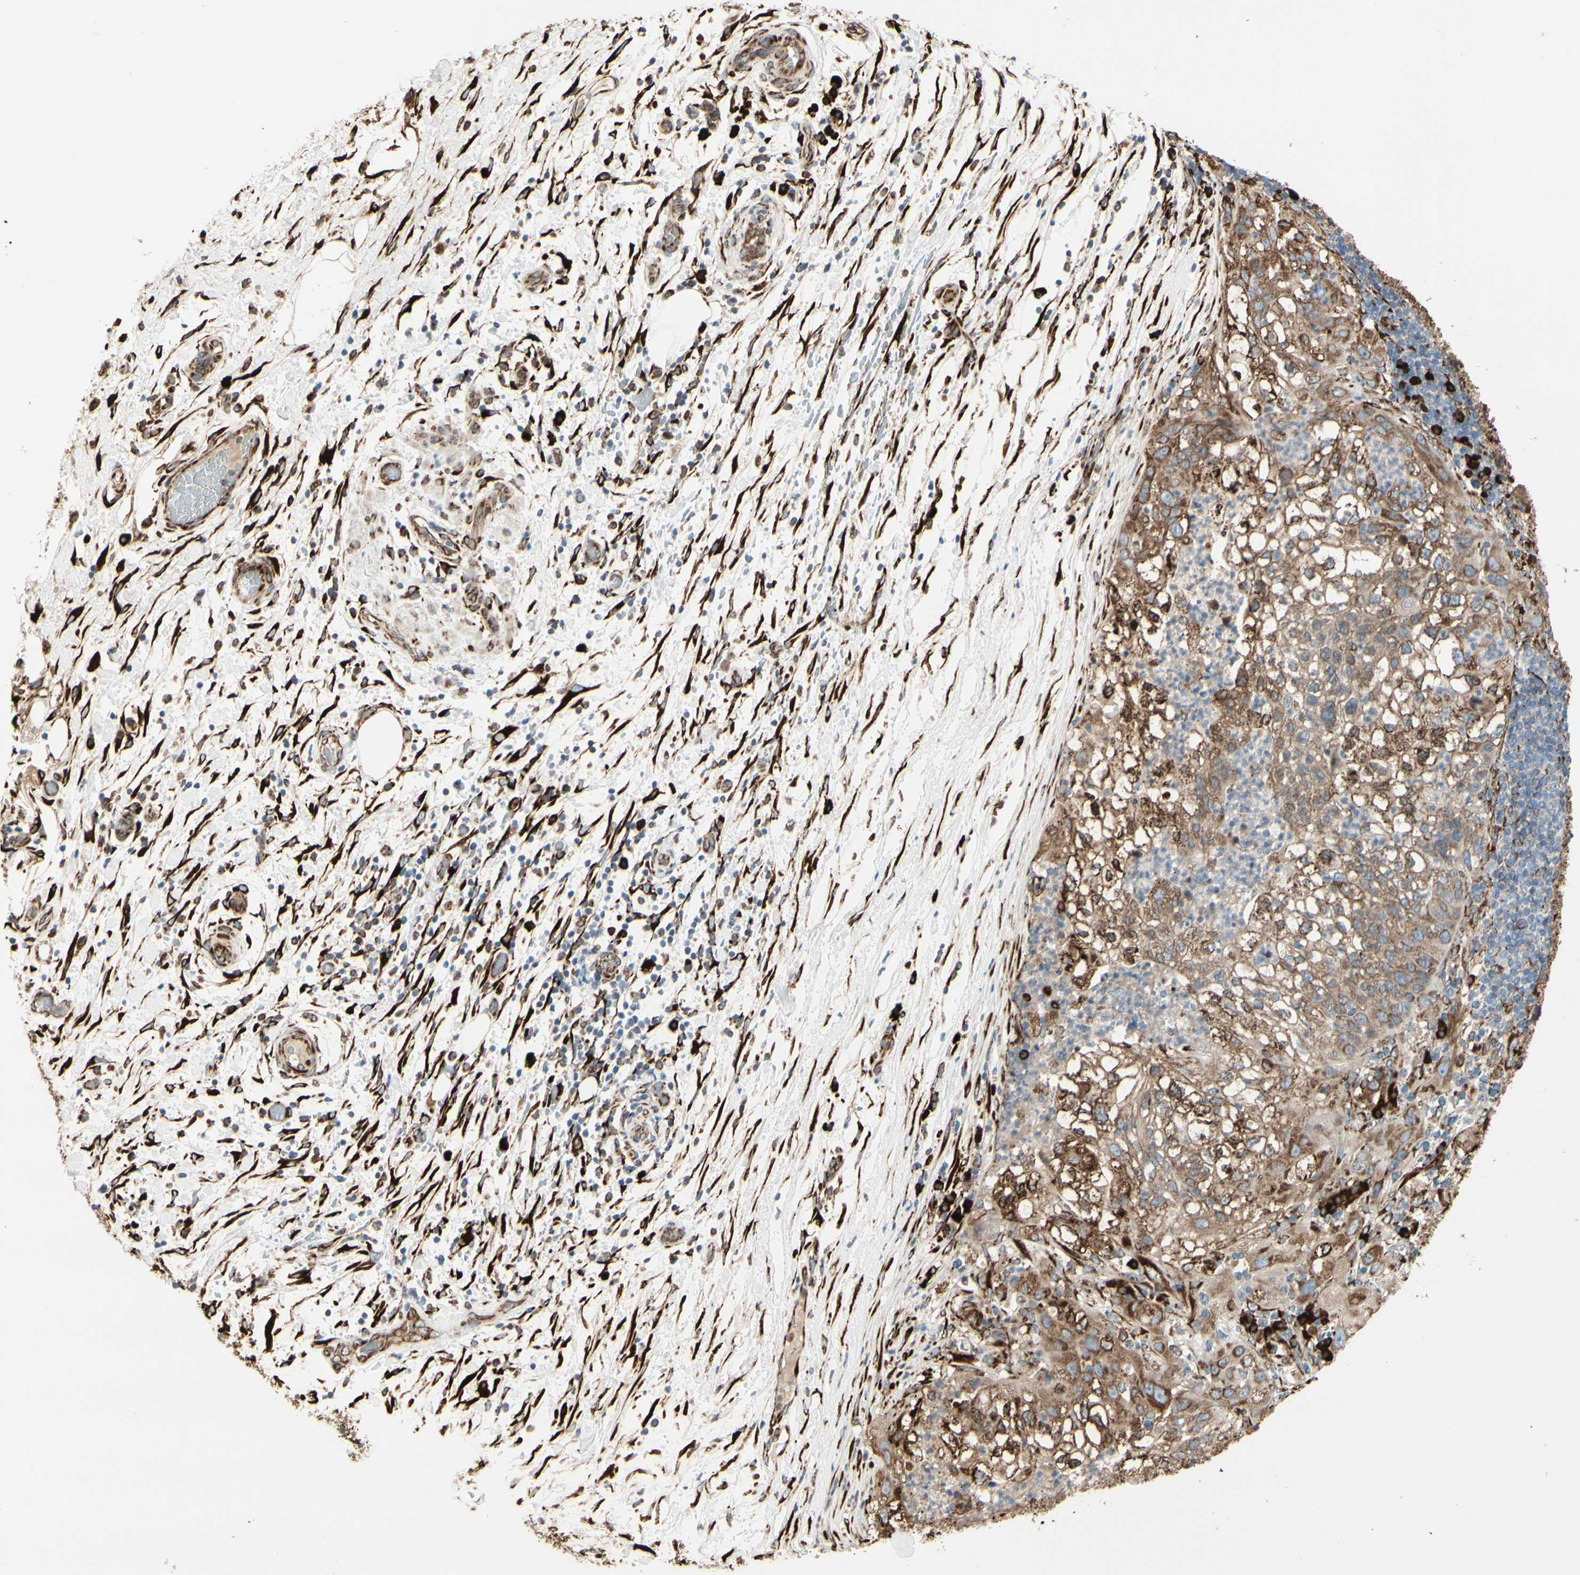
{"staining": {"intensity": "moderate", "quantity": ">75%", "location": "cytoplasmic/membranous"}, "tissue": "lung cancer", "cell_type": "Tumor cells", "image_type": "cancer", "snomed": [{"axis": "morphology", "description": "Inflammation, NOS"}, {"axis": "morphology", "description": "Squamous cell carcinoma, NOS"}, {"axis": "topography", "description": "Lymph node"}, {"axis": "topography", "description": "Soft tissue"}, {"axis": "topography", "description": "Lung"}], "caption": "Approximately >75% of tumor cells in human squamous cell carcinoma (lung) show moderate cytoplasmic/membranous protein positivity as visualized by brown immunohistochemical staining.", "gene": "RRBP1", "patient": {"sex": "male", "age": 66}}